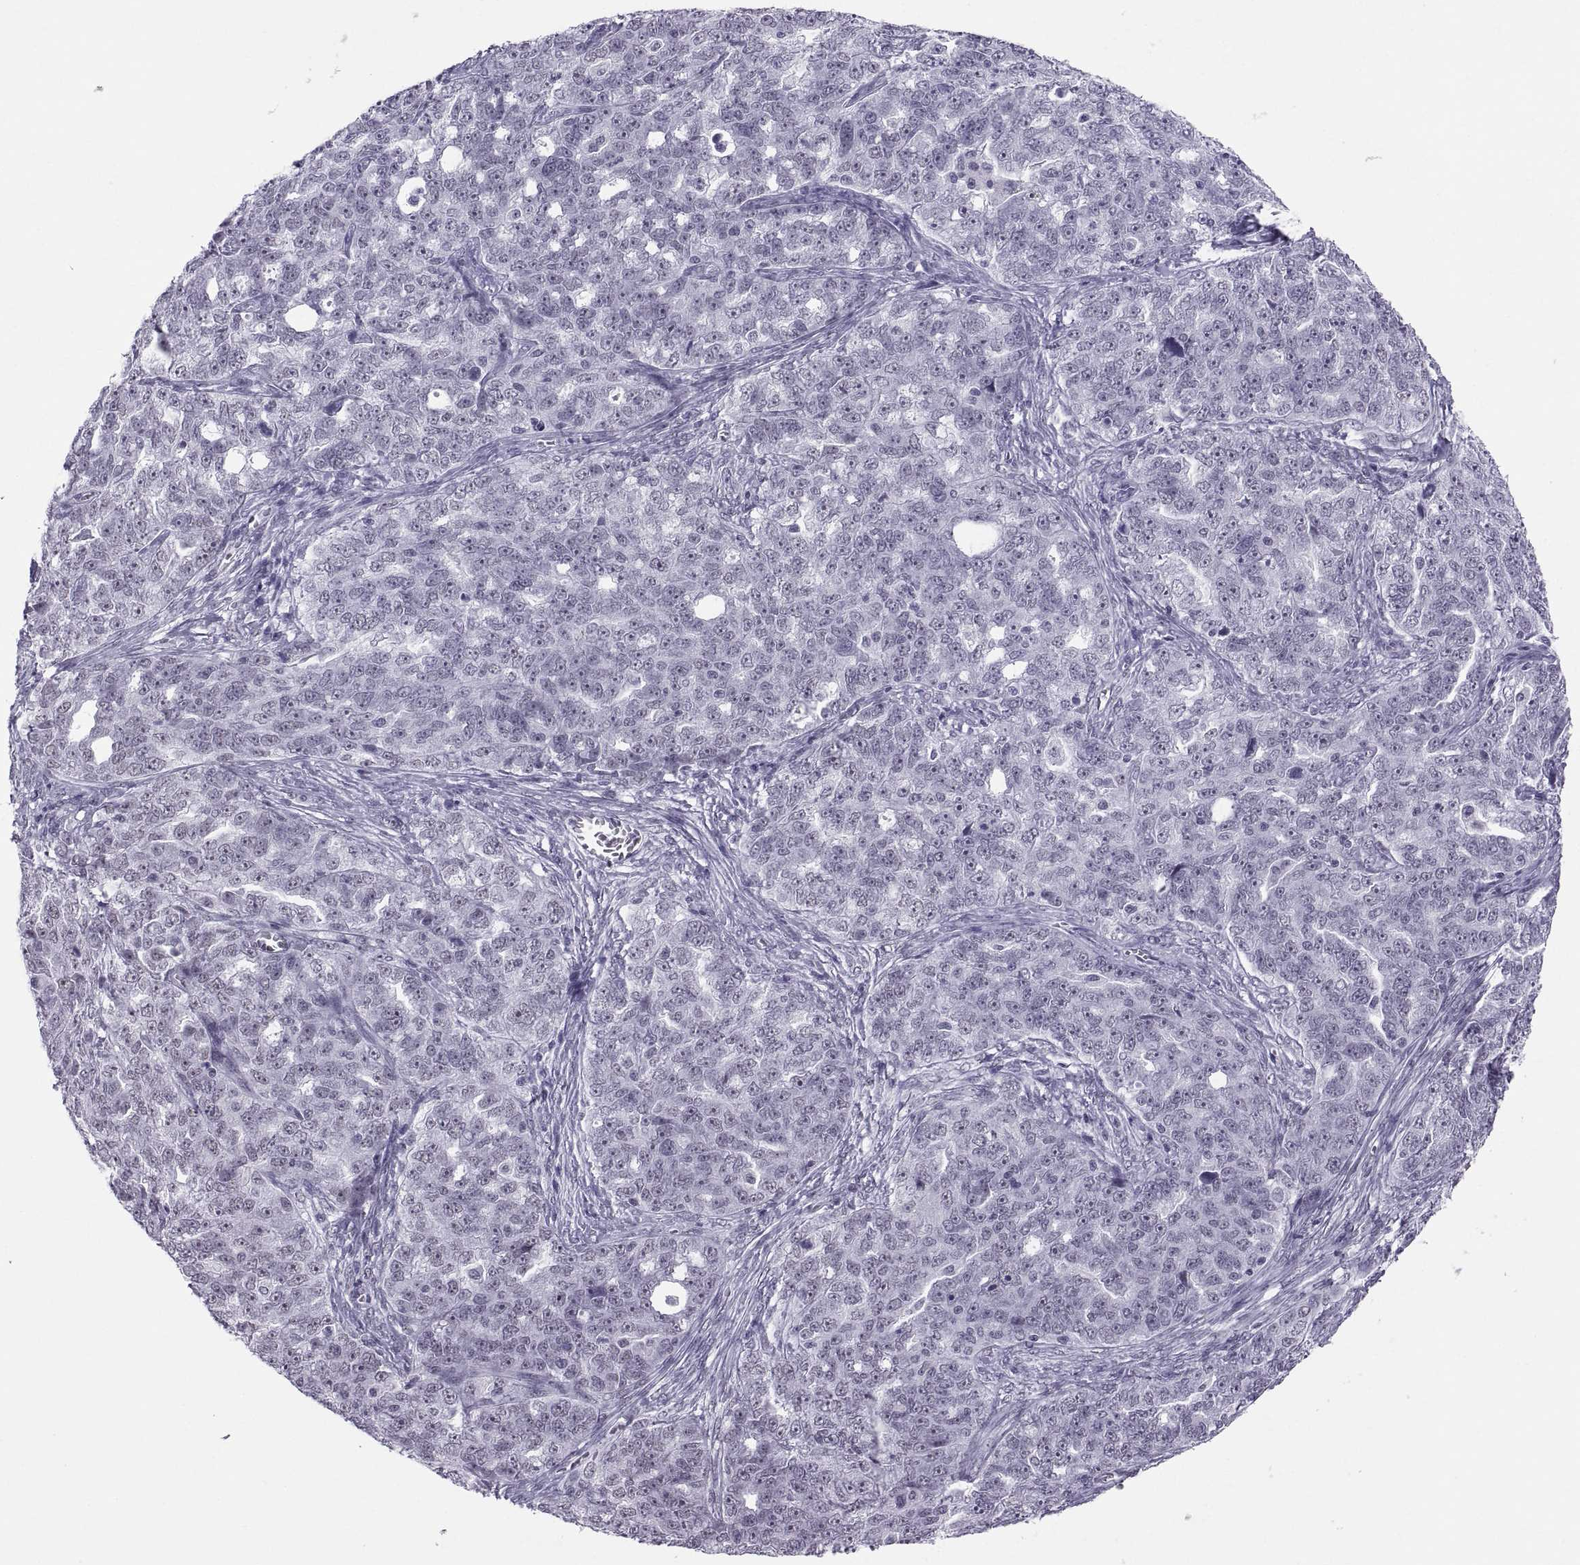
{"staining": {"intensity": "negative", "quantity": "none", "location": "none"}, "tissue": "ovarian cancer", "cell_type": "Tumor cells", "image_type": "cancer", "snomed": [{"axis": "morphology", "description": "Cystadenocarcinoma, serous, NOS"}, {"axis": "topography", "description": "Ovary"}], "caption": "This photomicrograph is of ovarian cancer stained with IHC to label a protein in brown with the nuclei are counter-stained blue. There is no positivity in tumor cells.", "gene": "NEUROD6", "patient": {"sex": "female", "age": 51}}